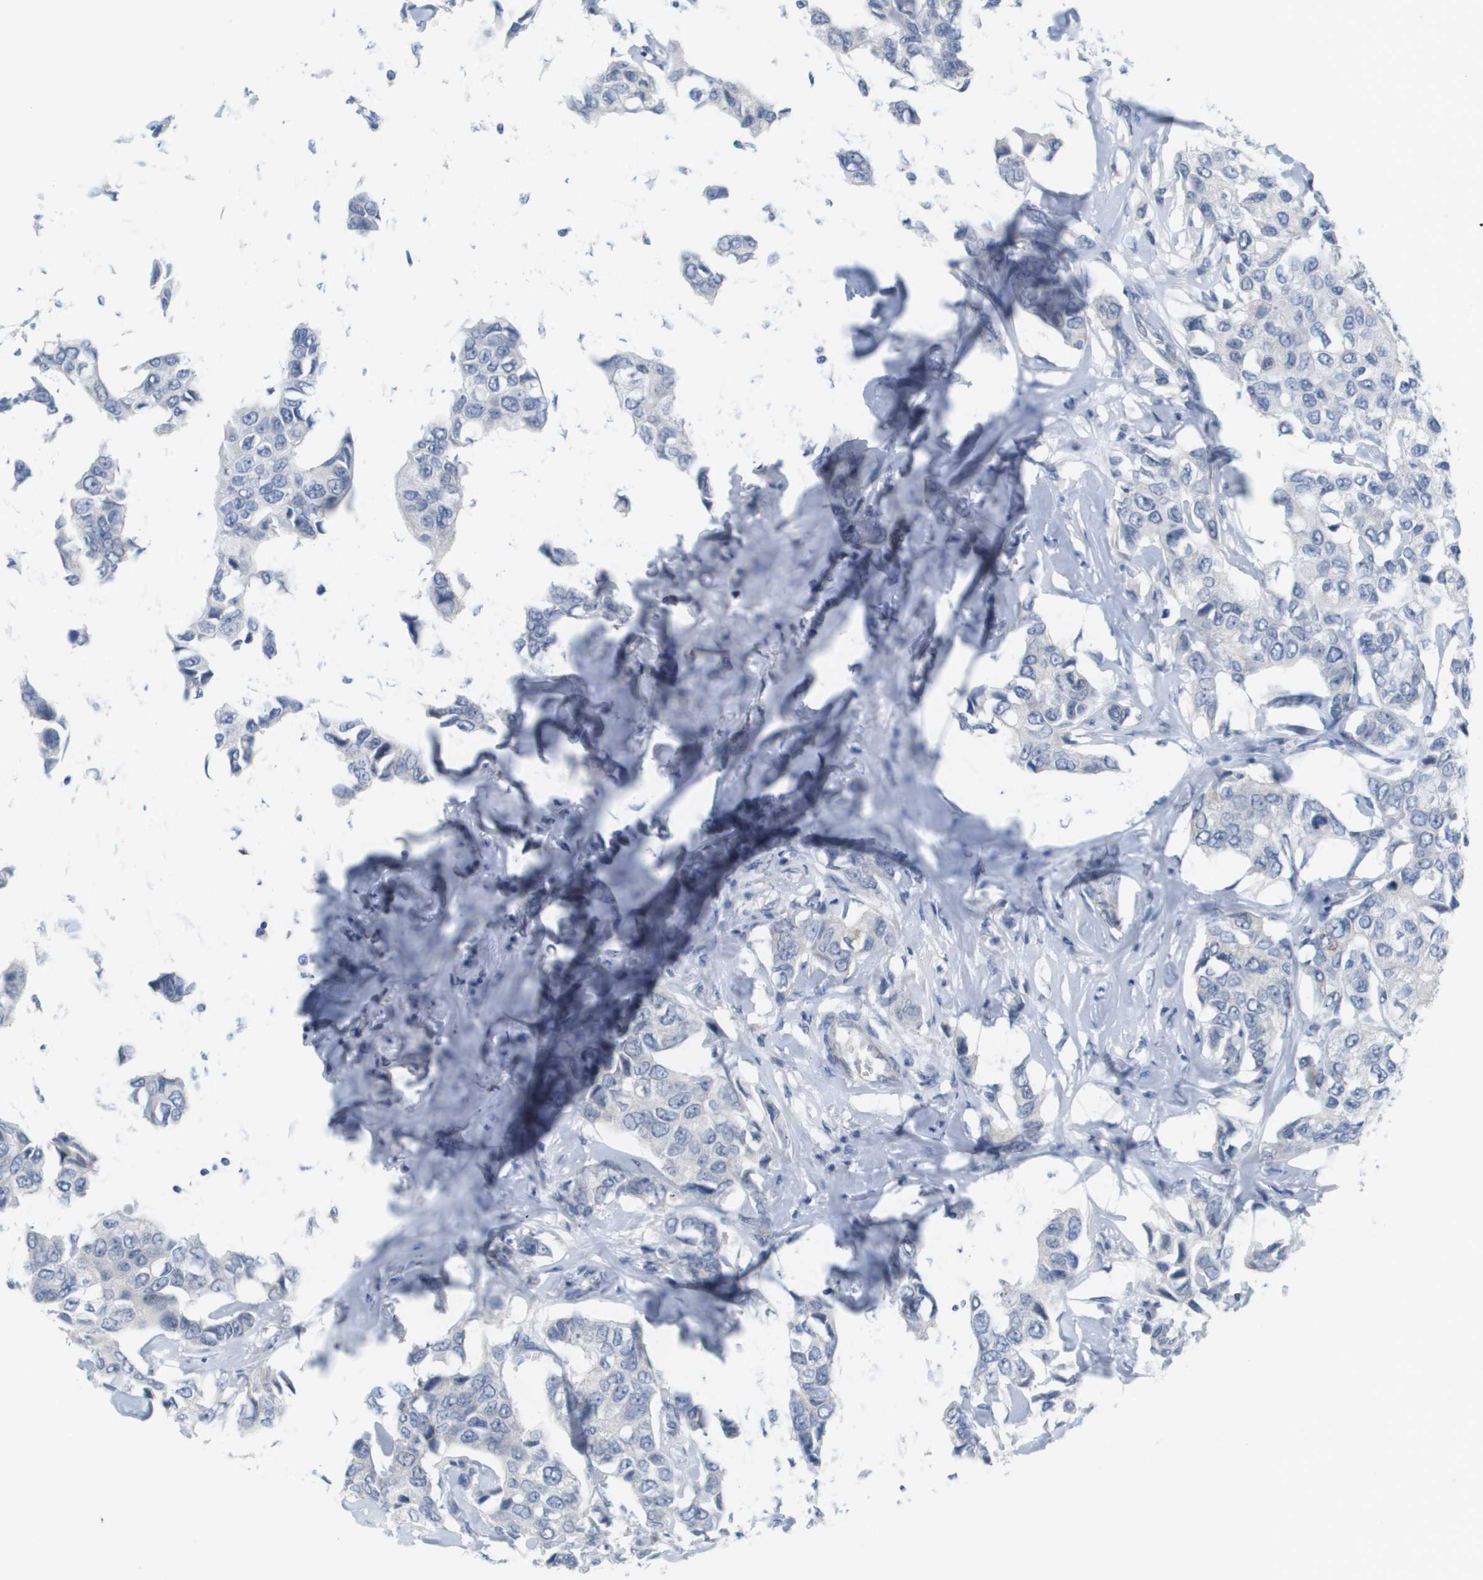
{"staining": {"intensity": "negative", "quantity": "none", "location": "none"}, "tissue": "breast cancer", "cell_type": "Tumor cells", "image_type": "cancer", "snomed": [{"axis": "morphology", "description": "Duct carcinoma"}, {"axis": "topography", "description": "Breast"}], "caption": "Human breast invasive ductal carcinoma stained for a protein using immunohistochemistry shows no staining in tumor cells.", "gene": "PDE4A", "patient": {"sex": "female", "age": 80}}